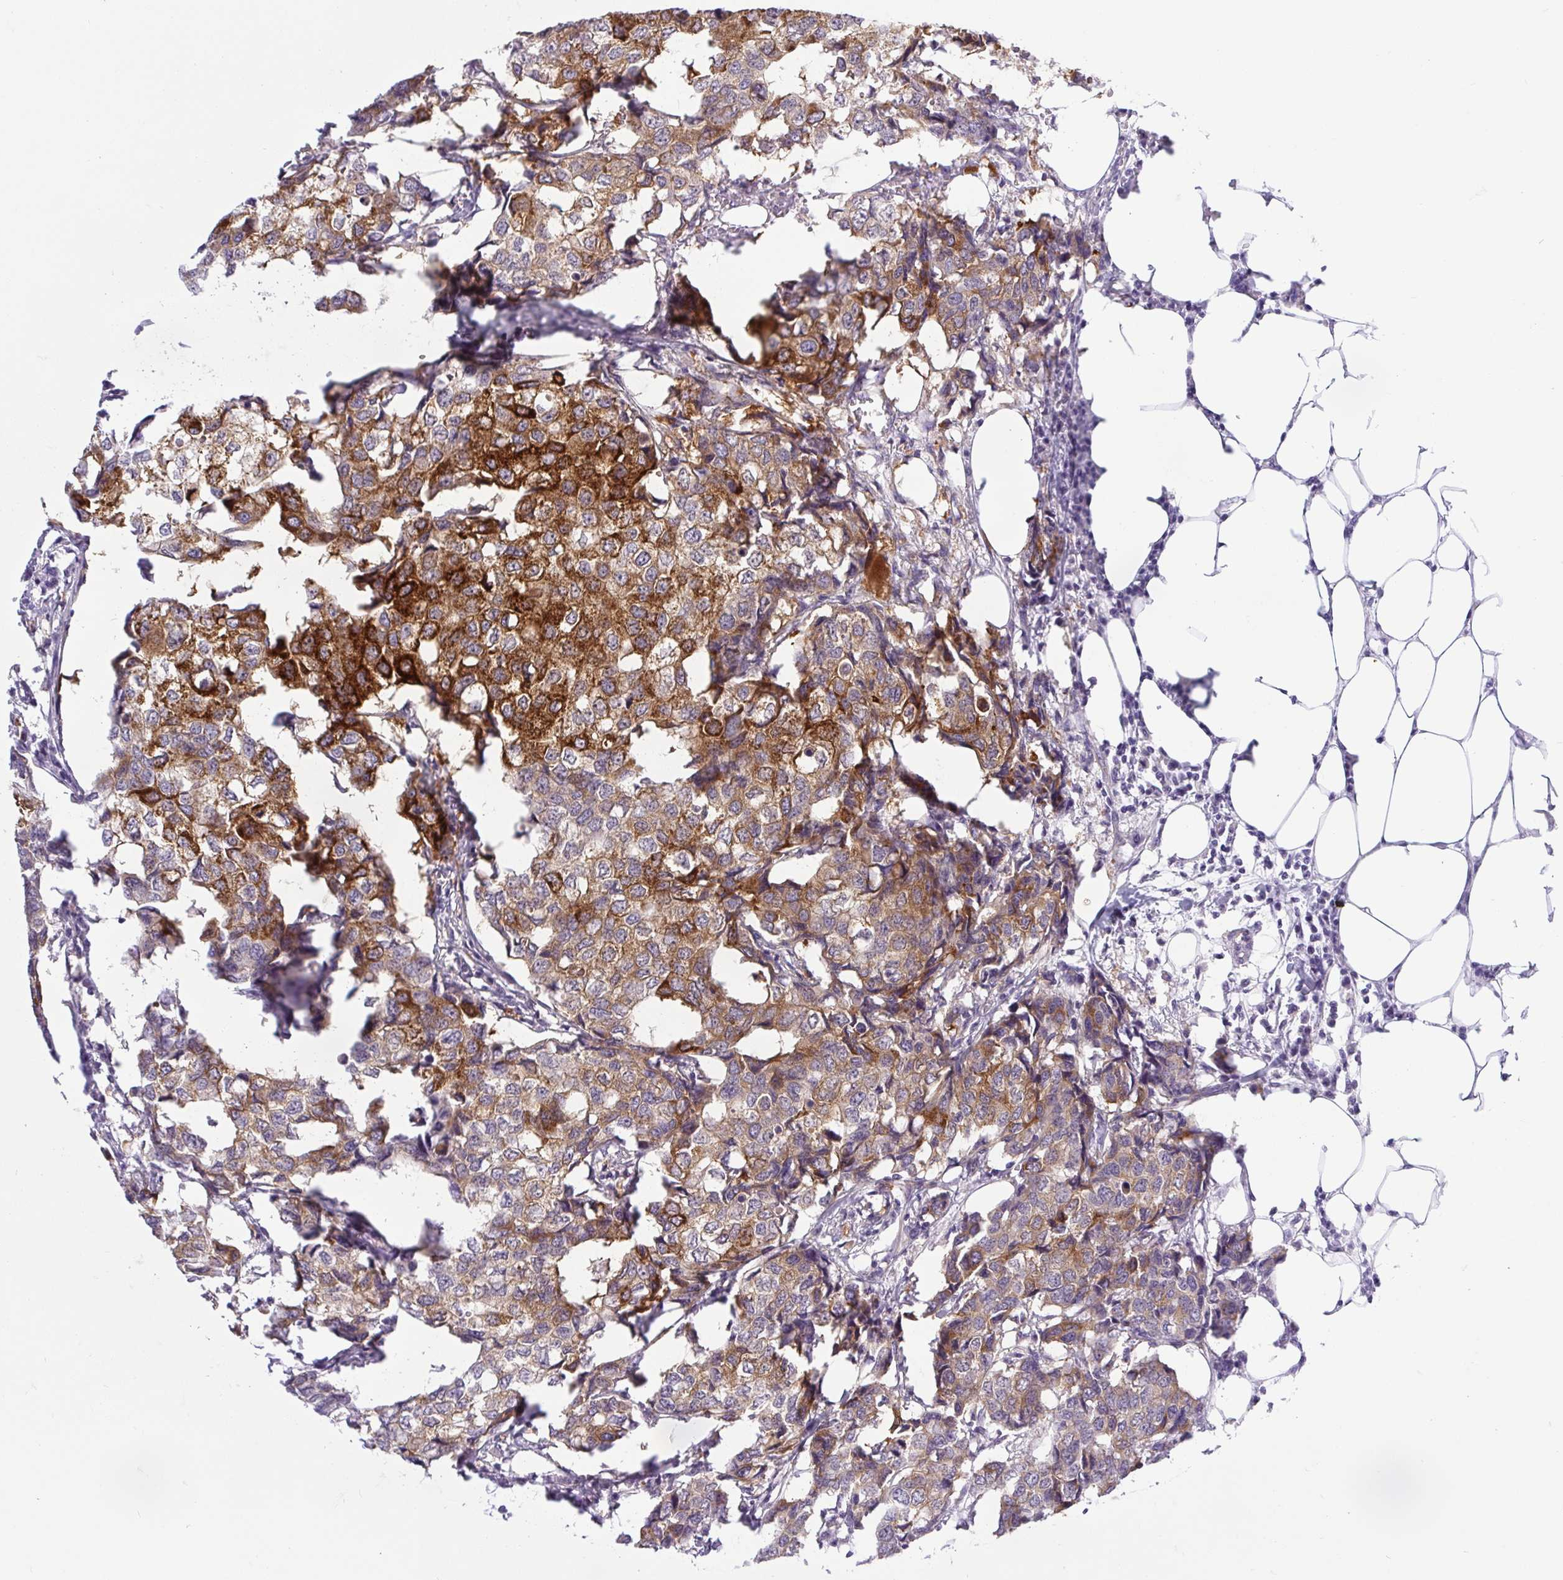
{"staining": {"intensity": "strong", "quantity": "25%-75%", "location": "cytoplasmic/membranous"}, "tissue": "breast cancer", "cell_type": "Tumor cells", "image_type": "cancer", "snomed": [{"axis": "morphology", "description": "Duct carcinoma"}, {"axis": "topography", "description": "Breast"}], "caption": "Immunohistochemical staining of human breast cancer demonstrates high levels of strong cytoplasmic/membranous protein expression in about 25%-75% of tumor cells.", "gene": "BCAS1", "patient": {"sex": "female", "age": 27}}